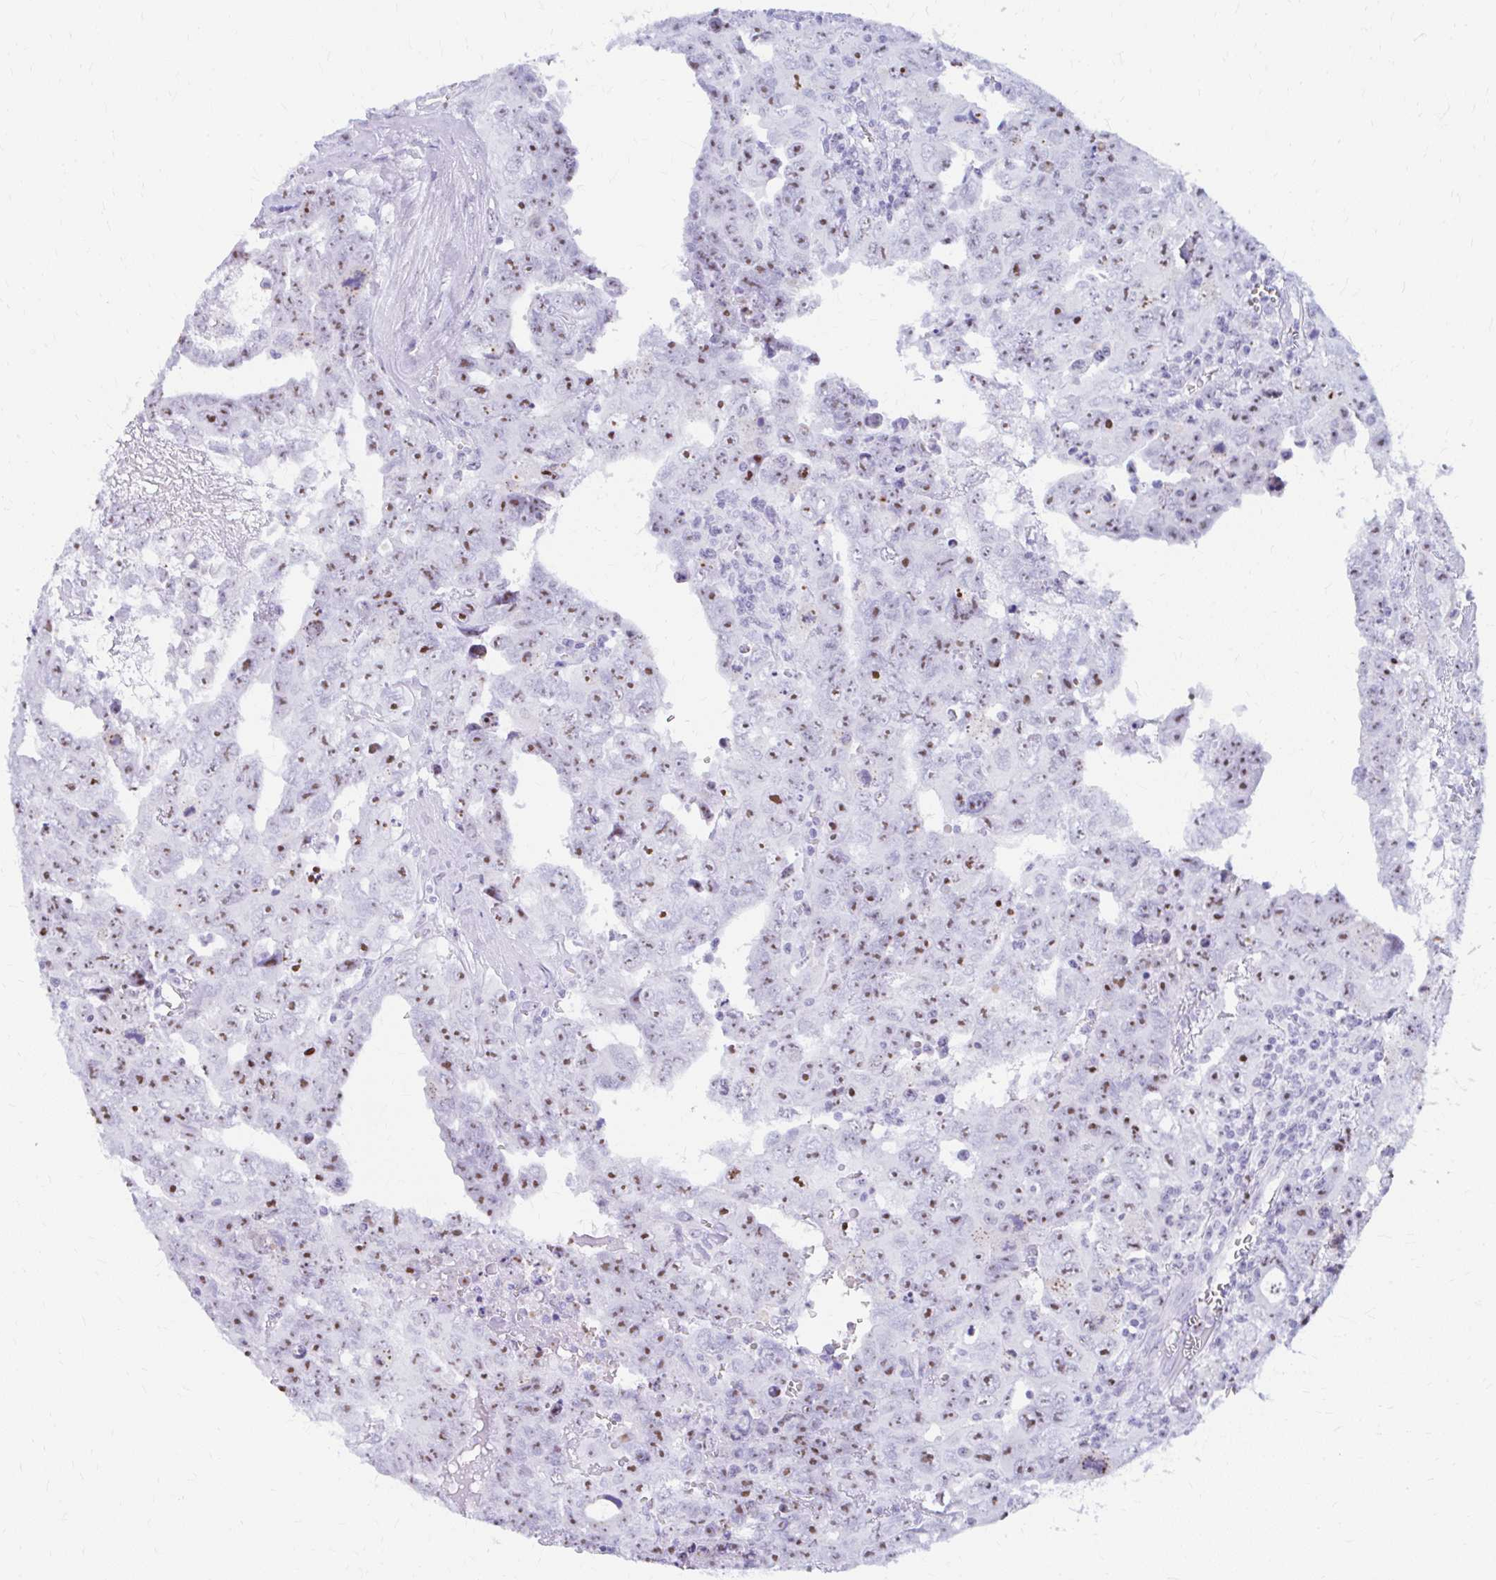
{"staining": {"intensity": "moderate", "quantity": ">75%", "location": "nuclear"}, "tissue": "testis cancer", "cell_type": "Tumor cells", "image_type": "cancer", "snomed": [{"axis": "morphology", "description": "Carcinoma, Embryonal, NOS"}, {"axis": "topography", "description": "Testis"}], "caption": "Tumor cells exhibit medium levels of moderate nuclear staining in approximately >75% of cells in testis embryonal carcinoma.", "gene": "FTSJ3", "patient": {"sex": "male", "age": 24}}